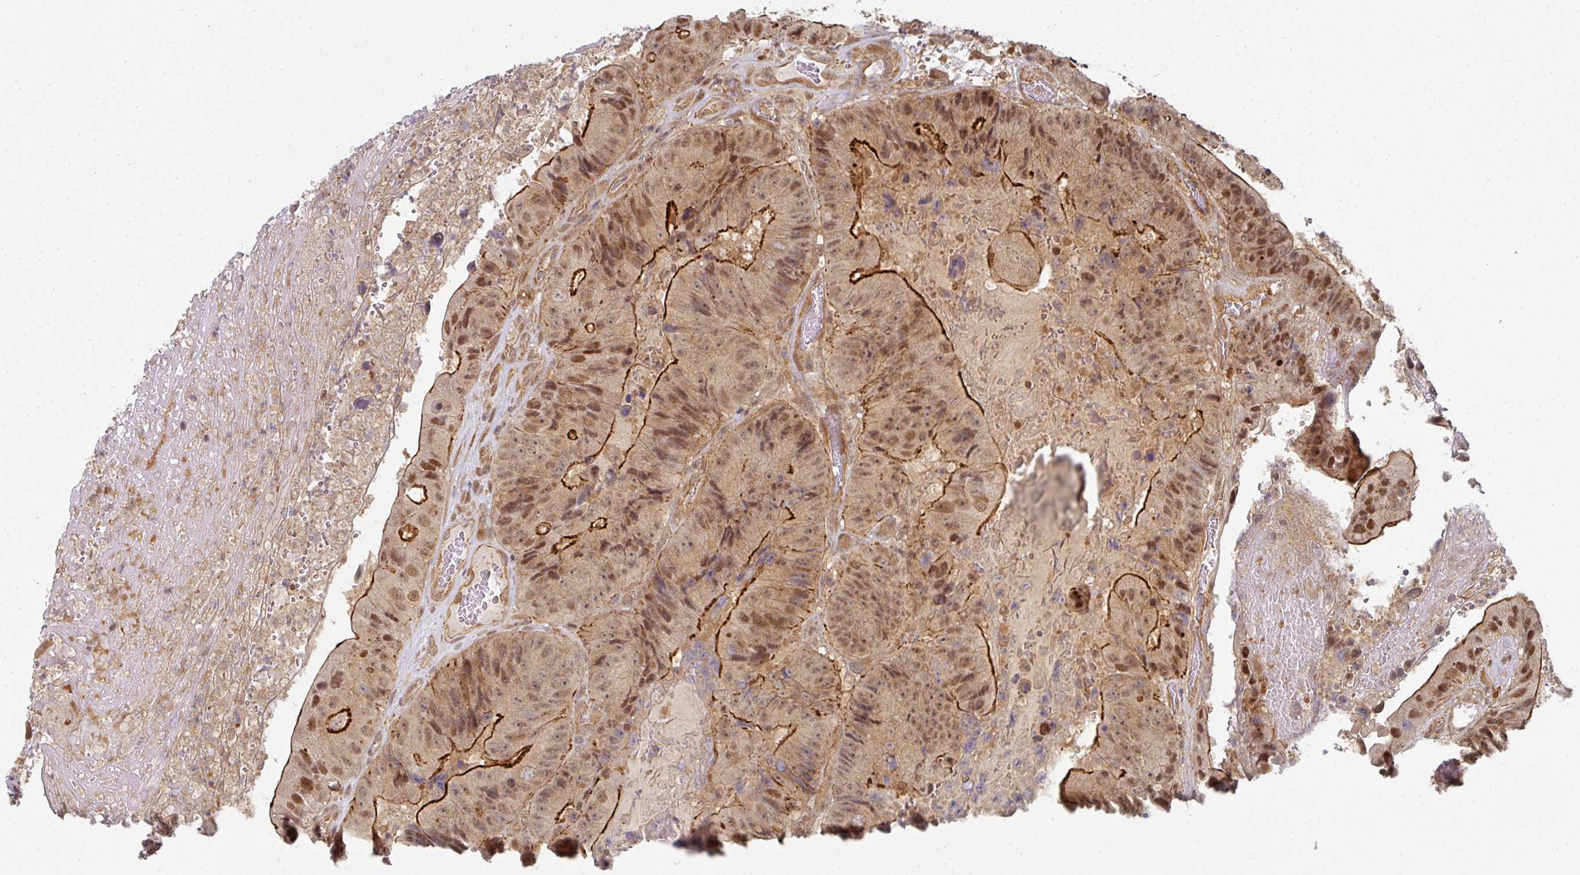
{"staining": {"intensity": "strong", "quantity": "25%-75%", "location": "cytoplasmic/membranous,nuclear"}, "tissue": "colorectal cancer", "cell_type": "Tumor cells", "image_type": "cancer", "snomed": [{"axis": "morphology", "description": "Adenocarcinoma, NOS"}, {"axis": "topography", "description": "Colon"}], "caption": "Immunohistochemistry of colorectal cancer displays high levels of strong cytoplasmic/membranous and nuclear staining in about 25%-75% of tumor cells.", "gene": "PSME3IP1", "patient": {"sex": "female", "age": 86}}